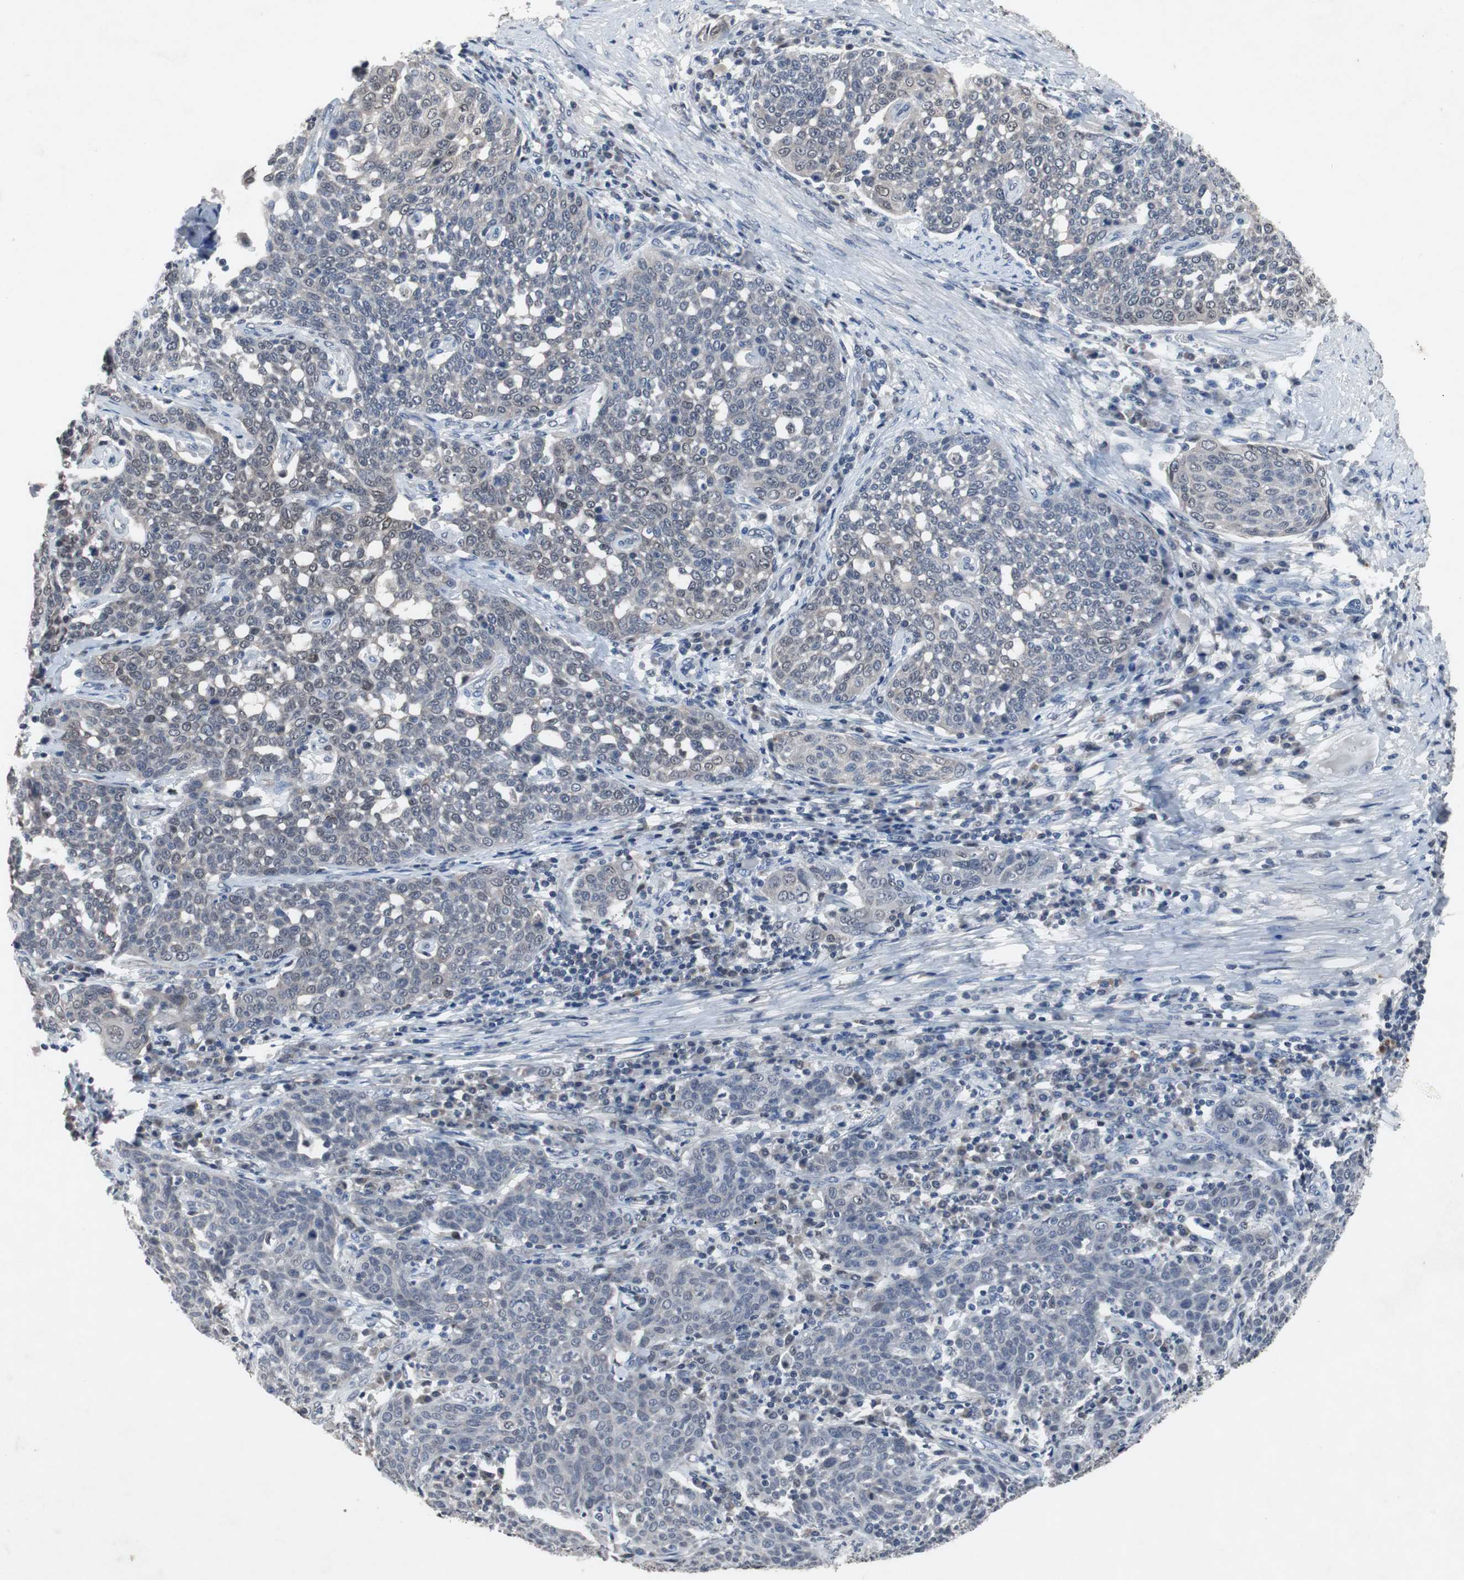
{"staining": {"intensity": "weak", "quantity": "<25%", "location": "cytoplasmic/membranous"}, "tissue": "cervical cancer", "cell_type": "Tumor cells", "image_type": "cancer", "snomed": [{"axis": "morphology", "description": "Squamous cell carcinoma, NOS"}, {"axis": "topography", "description": "Cervix"}], "caption": "This is a histopathology image of immunohistochemistry staining of cervical cancer (squamous cell carcinoma), which shows no expression in tumor cells.", "gene": "RBM47", "patient": {"sex": "female", "age": 34}}